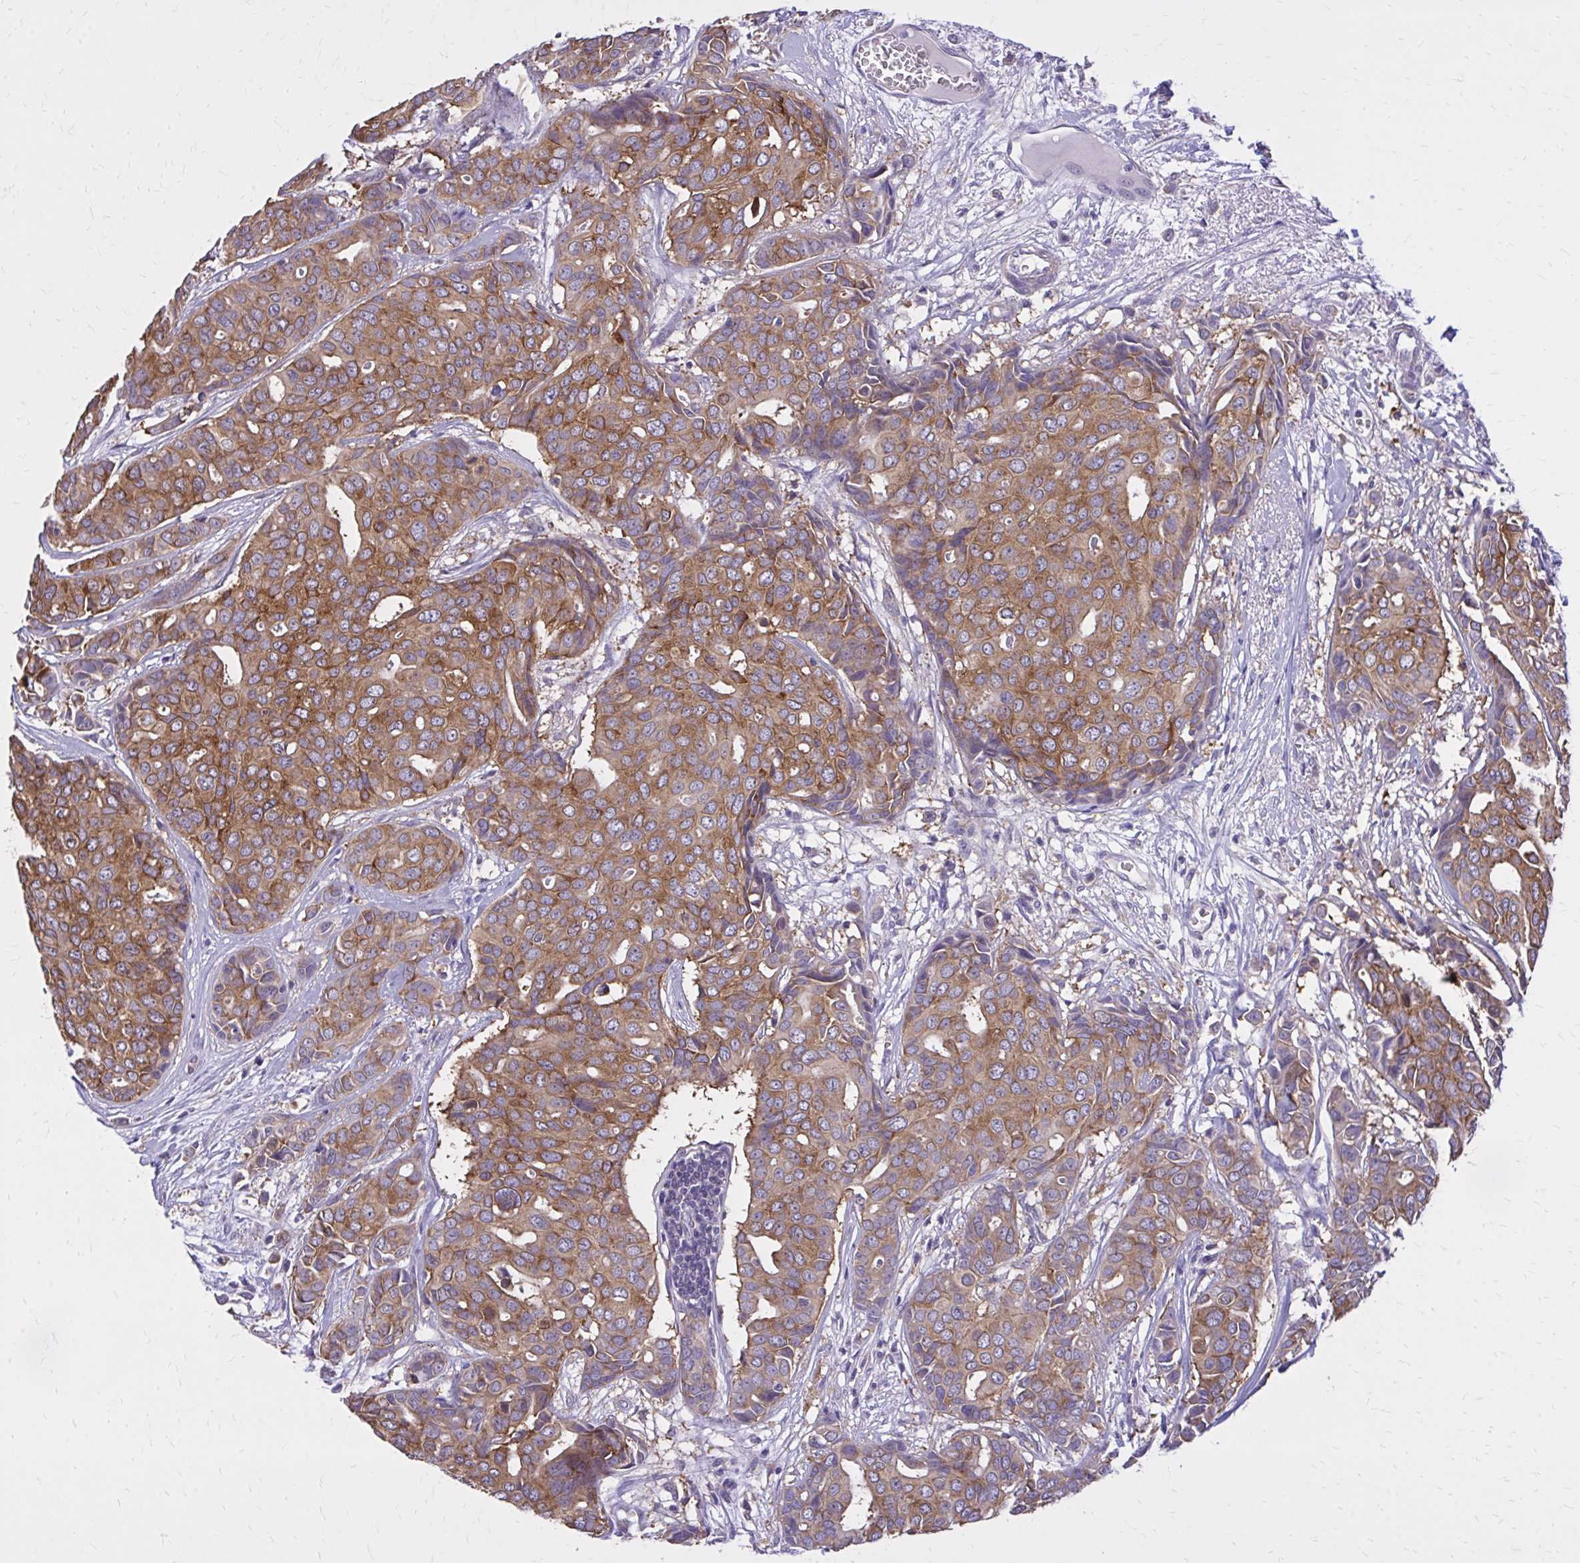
{"staining": {"intensity": "moderate", "quantity": ">75%", "location": "cytoplasmic/membranous"}, "tissue": "breast cancer", "cell_type": "Tumor cells", "image_type": "cancer", "snomed": [{"axis": "morphology", "description": "Duct carcinoma"}, {"axis": "topography", "description": "Breast"}], "caption": "A brown stain labels moderate cytoplasmic/membranous expression of a protein in human breast cancer tumor cells.", "gene": "EPB41L1", "patient": {"sex": "female", "age": 54}}